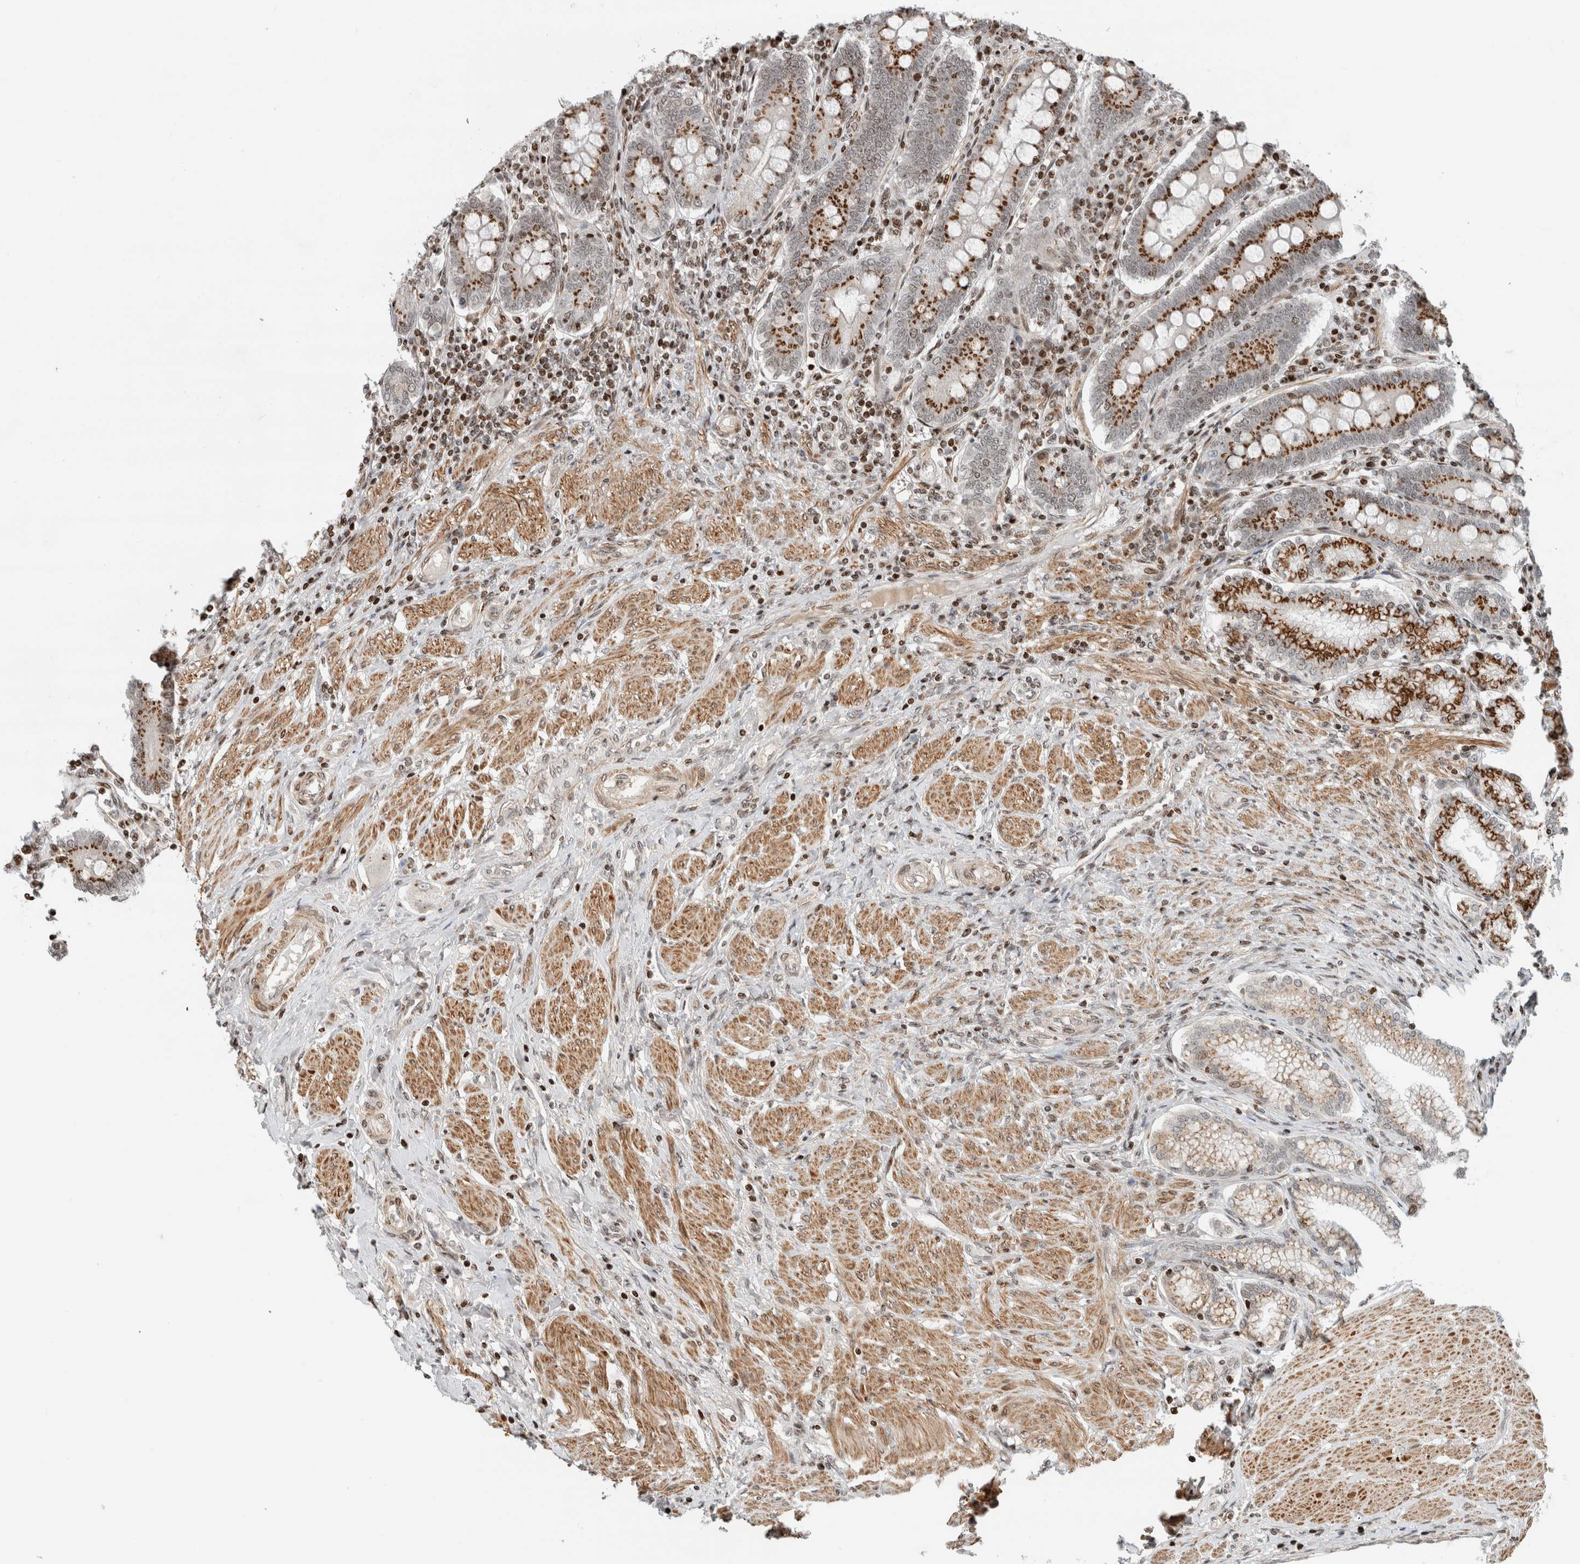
{"staining": {"intensity": "strong", "quantity": ">75%", "location": "cytoplasmic/membranous,nuclear"}, "tissue": "duodenum", "cell_type": "Glandular cells", "image_type": "normal", "snomed": [{"axis": "morphology", "description": "Normal tissue, NOS"}, {"axis": "morphology", "description": "Adenocarcinoma, NOS"}, {"axis": "topography", "description": "Pancreas"}, {"axis": "topography", "description": "Duodenum"}], "caption": "Unremarkable duodenum was stained to show a protein in brown. There is high levels of strong cytoplasmic/membranous,nuclear staining in approximately >75% of glandular cells. Ihc stains the protein of interest in brown and the nuclei are stained blue.", "gene": "GINS4", "patient": {"sex": "male", "age": 50}}